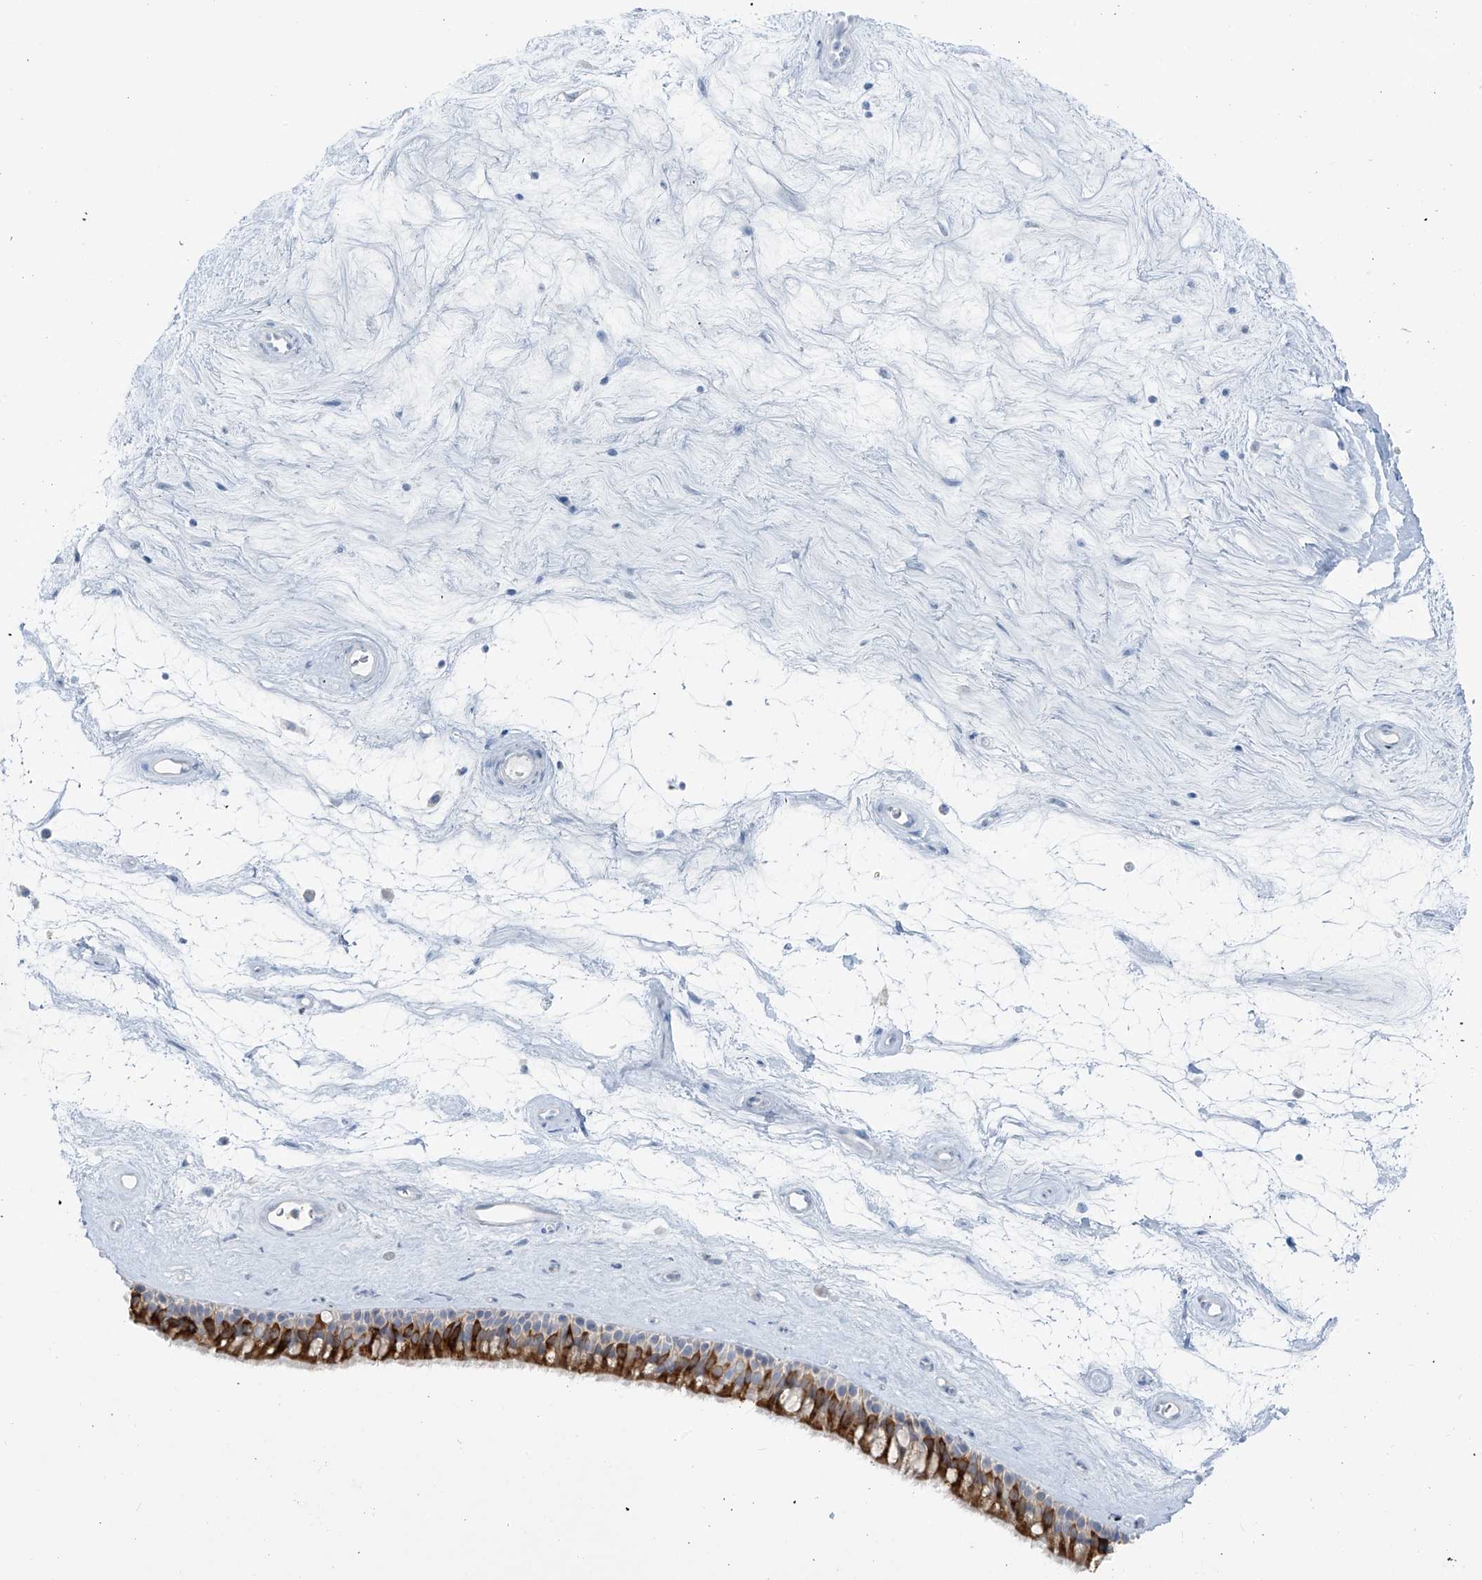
{"staining": {"intensity": "moderate", "quantity": "25%-75%", "location": "cytoplasmic/membranous"}, "tissue": "nasopharynx", "cell_type": "Respiratory epithelial cells", "image_type": "normal", "snomed": [{"axis": "morphology", "description": "Normal tissue, NOS"}, {"axis": "topography", "description": "Nasopharynx"}], "caption": "Benign nasopharynx reveals moderate cytoplasmic/membranous expression in approximately 25%-75% of respiratory epithelial cells (Stains: DAB (3,3'-diaminobenzidine) in brown, nuclei in blue, Microscopy: brightfield microscopy at high magnification)..", "gene": "SLC25A43", "patient": {"sex": "male", "age": 64}}